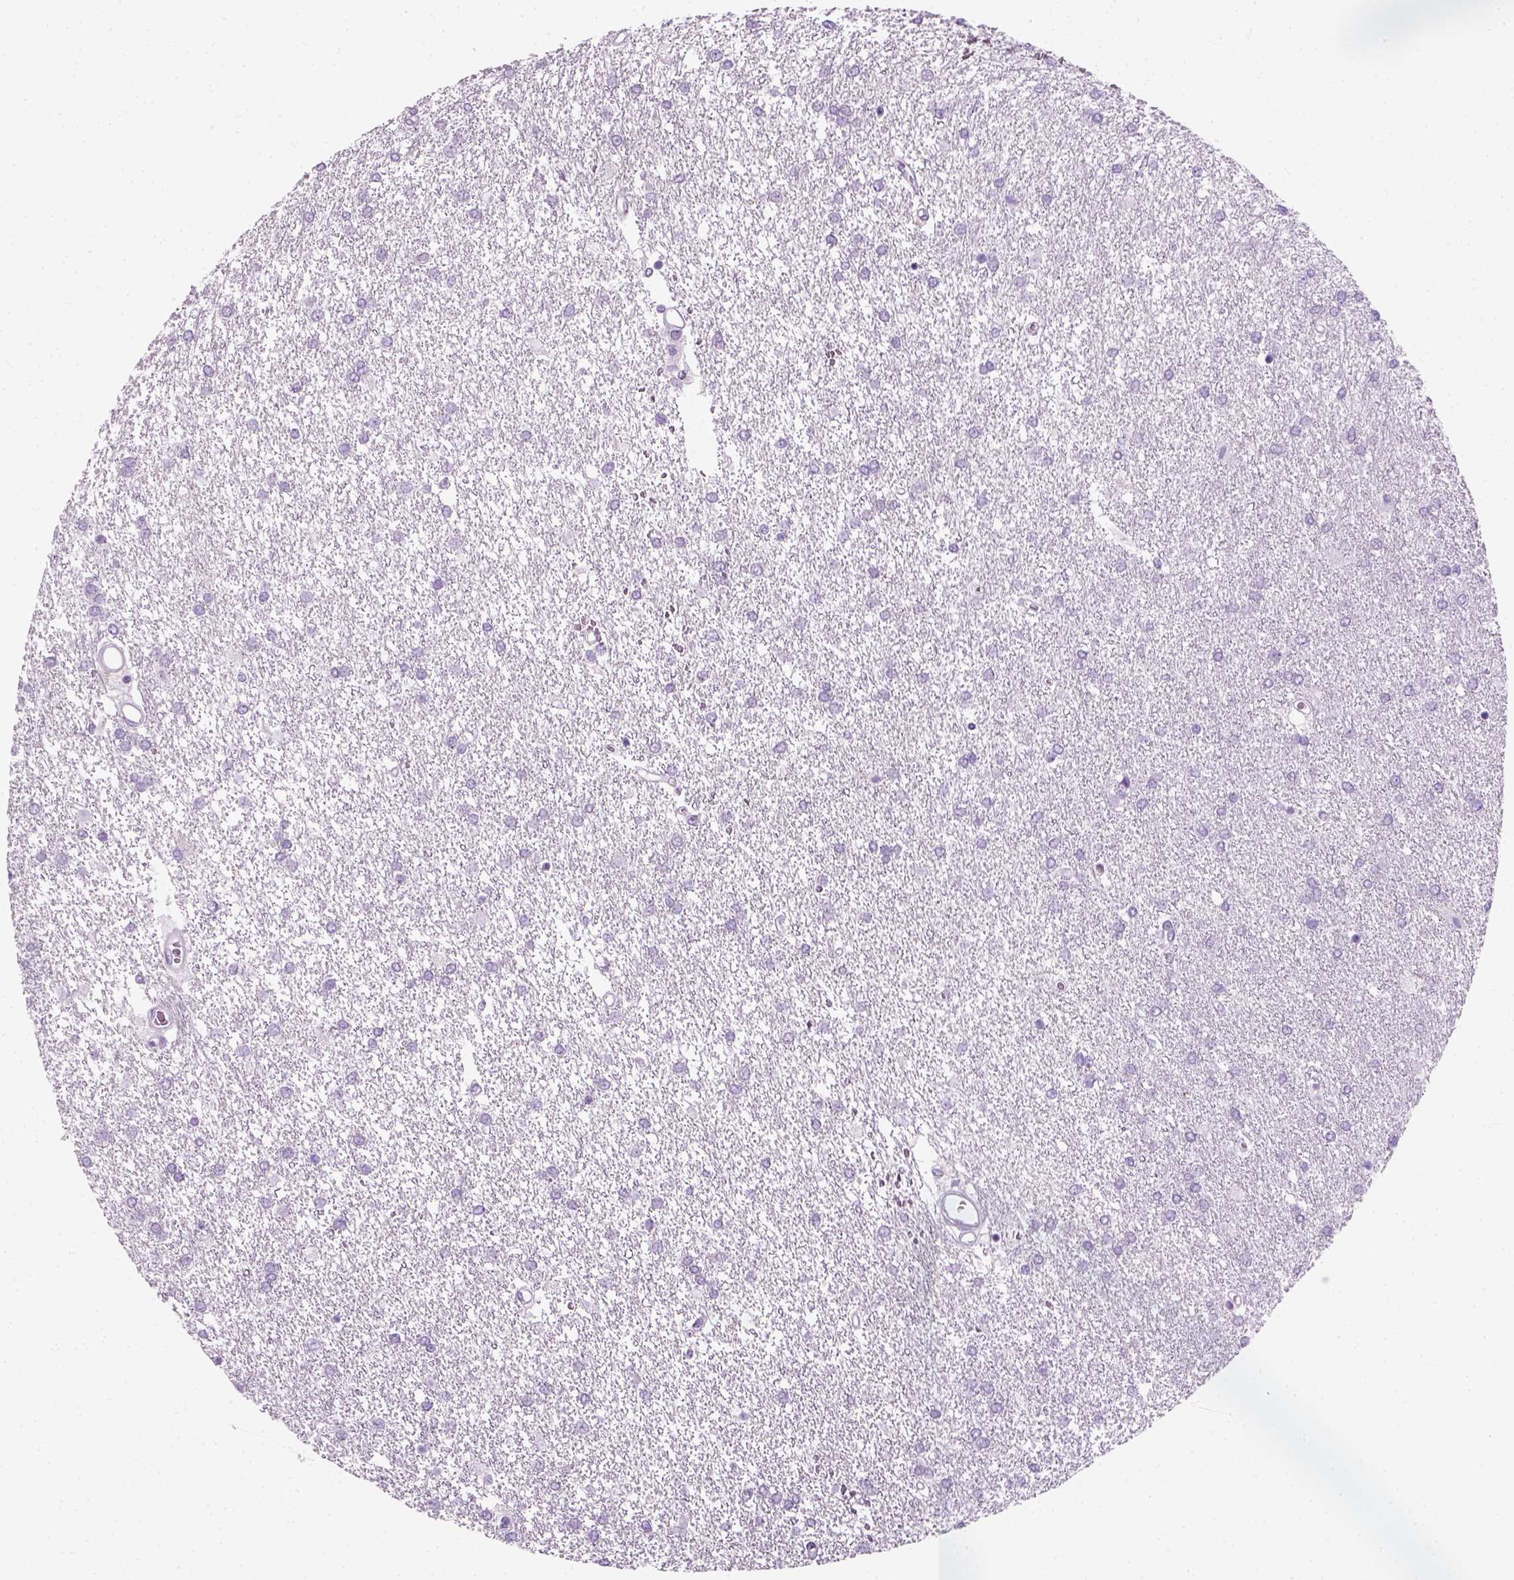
{"staining": {"intensity": "negative", "quantity": "none", "location": "none"}, "tissue": "glioma", "cell_type": "Tumor cells", "image_type": "cancer", "snomed": [{"axis": "morphology", "description": "Glioma, malignant, High grade"}, {"axis": "topography", "description": "Brain"}], "caption": "Protein analysis of glioma demonstrates no significant staining in tumor cells.", "gene": "IL4", "patient": {"sex": "female", "age": 61}}